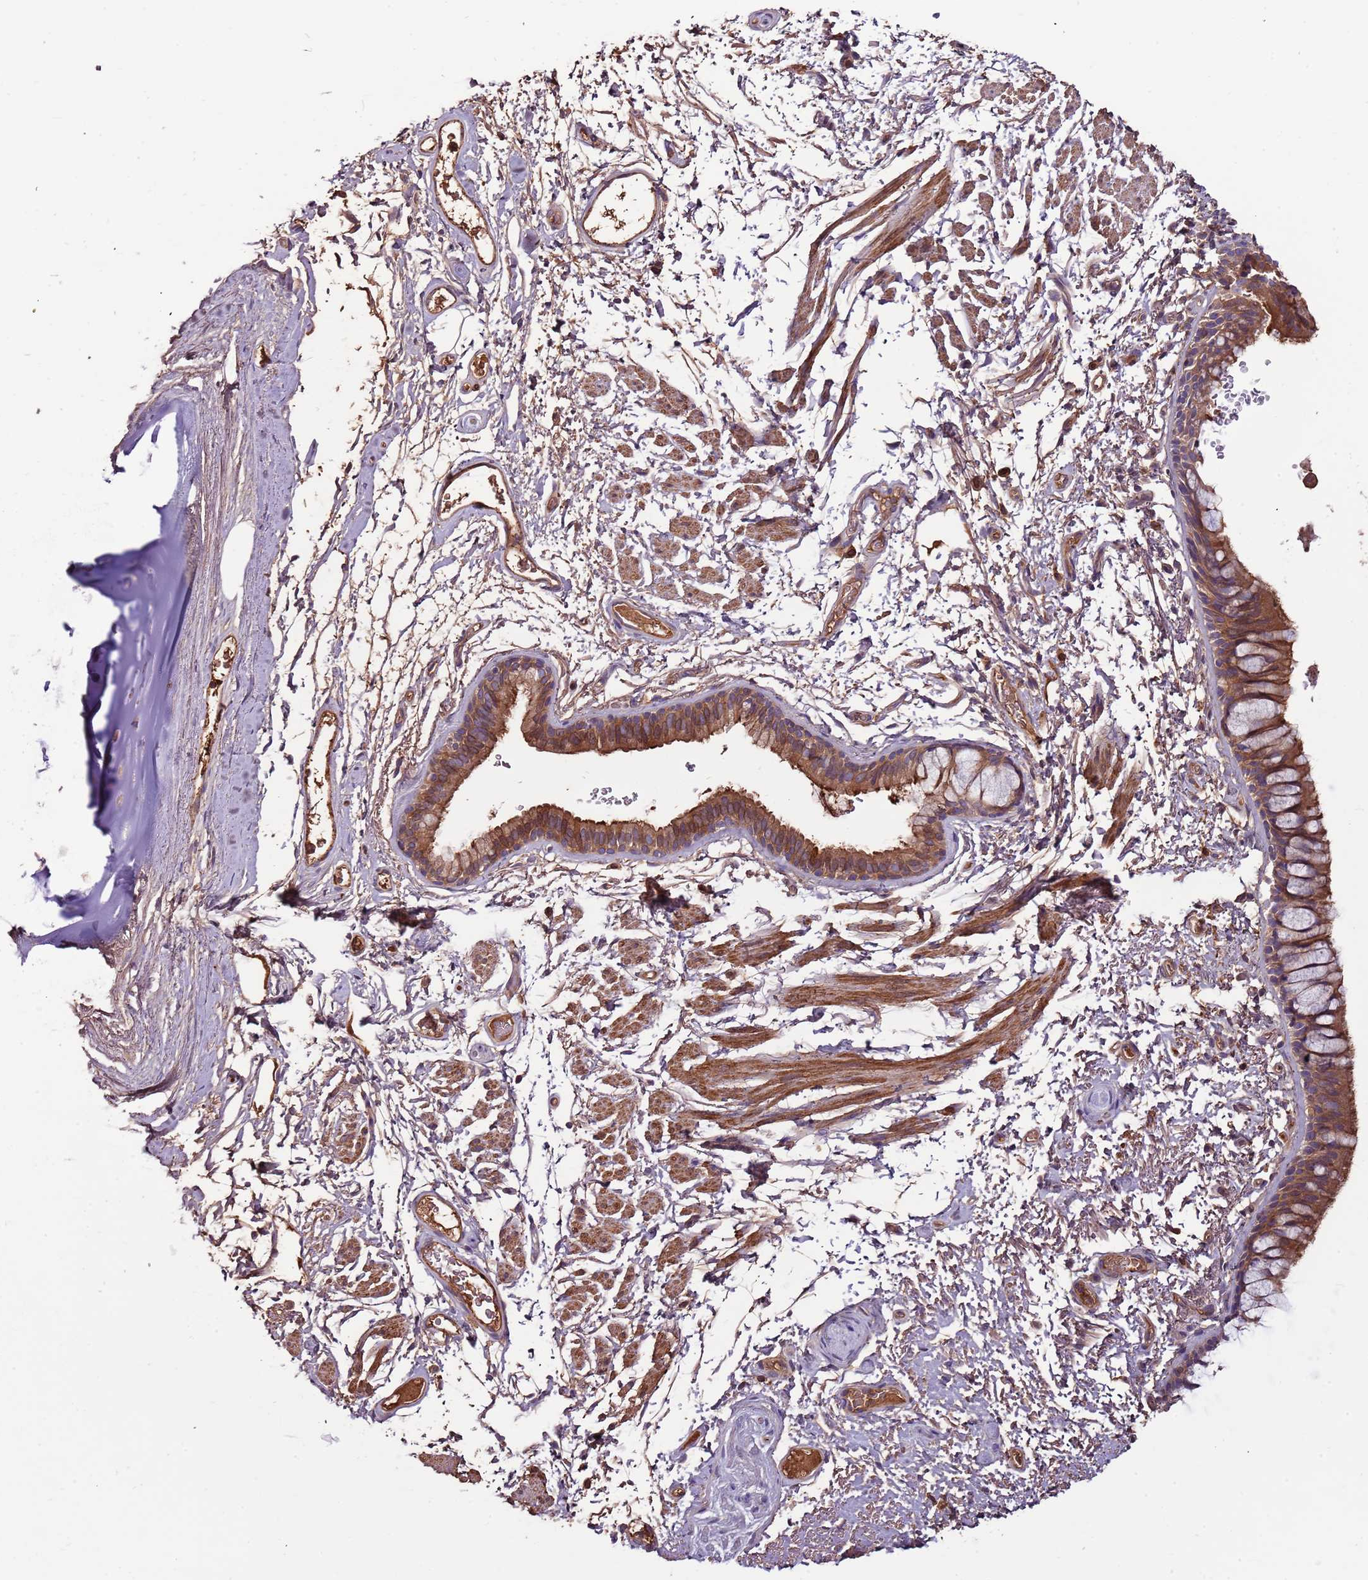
{"staining": {"intensity": "moderate", "quantity": ">75%", "location": "cytoplasmic/membranous"}, "tissue": "bronchus", "cell_type": "Respiratory epithelial cells", "image_type": "normal", "snomed": [{"axis": "morphology", "description": "Normal tissue, NOS"}, {"axis": "topography", "description": "Cartilage tissue"}, {"axis": "topography", "description": "Bronchus"}], "caption": "Protein analysis of unremarkable bronchus shows moderate cytoplasmic/membranous expression in approximately >75% of respiratory epithelial cells. The staining was performed using DAB to visualize the protein expression in brown, while the nuclei were stained in blue with hematoxylin (Magnification: 20x).", "gene": "DENR", "patient": {"sex": "female", "age": 73}}